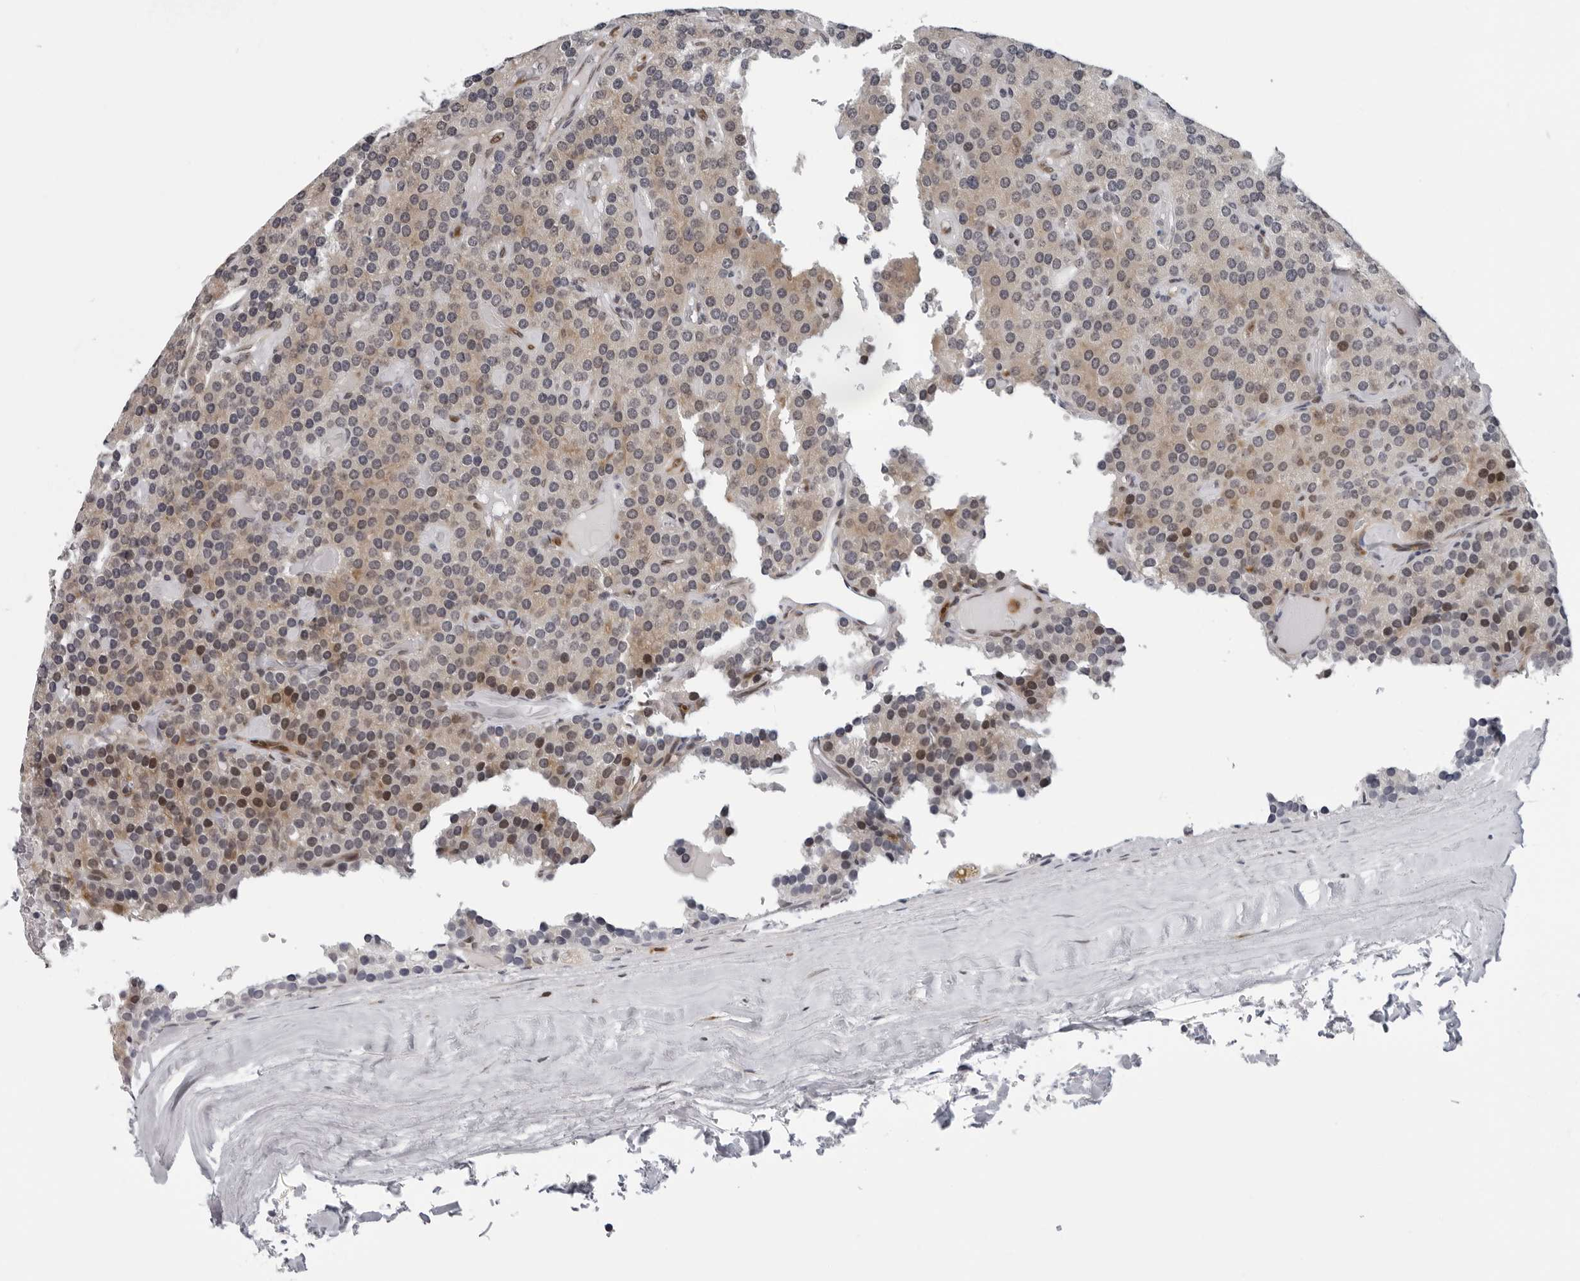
{"staining": {"intensity": "moderate", "quantity": ">75%", "location": "cytoplasmic/membranous,nuclear"}, "tissue": "parathyroid gland", "cell_type": "Glandular cells", "image_type": "normal", "snomed": [{"axis": "morphology", "description": "Normal tissue, NOS"}, {"axis": "morphology", "description": "Adenoma, NOS"}, {"axis": "topography", "description": "Parathyroid gland"}], "caption": "The histopathology image exhibits immunohistochemical staining of benign parathyroid gland. There is moderate cytoplasmic/membranous,nuclear staining is present in about >75% of glandular cells.", "gene": "PIP4K2C", "patient": {"sex": "female", "age": 86}}